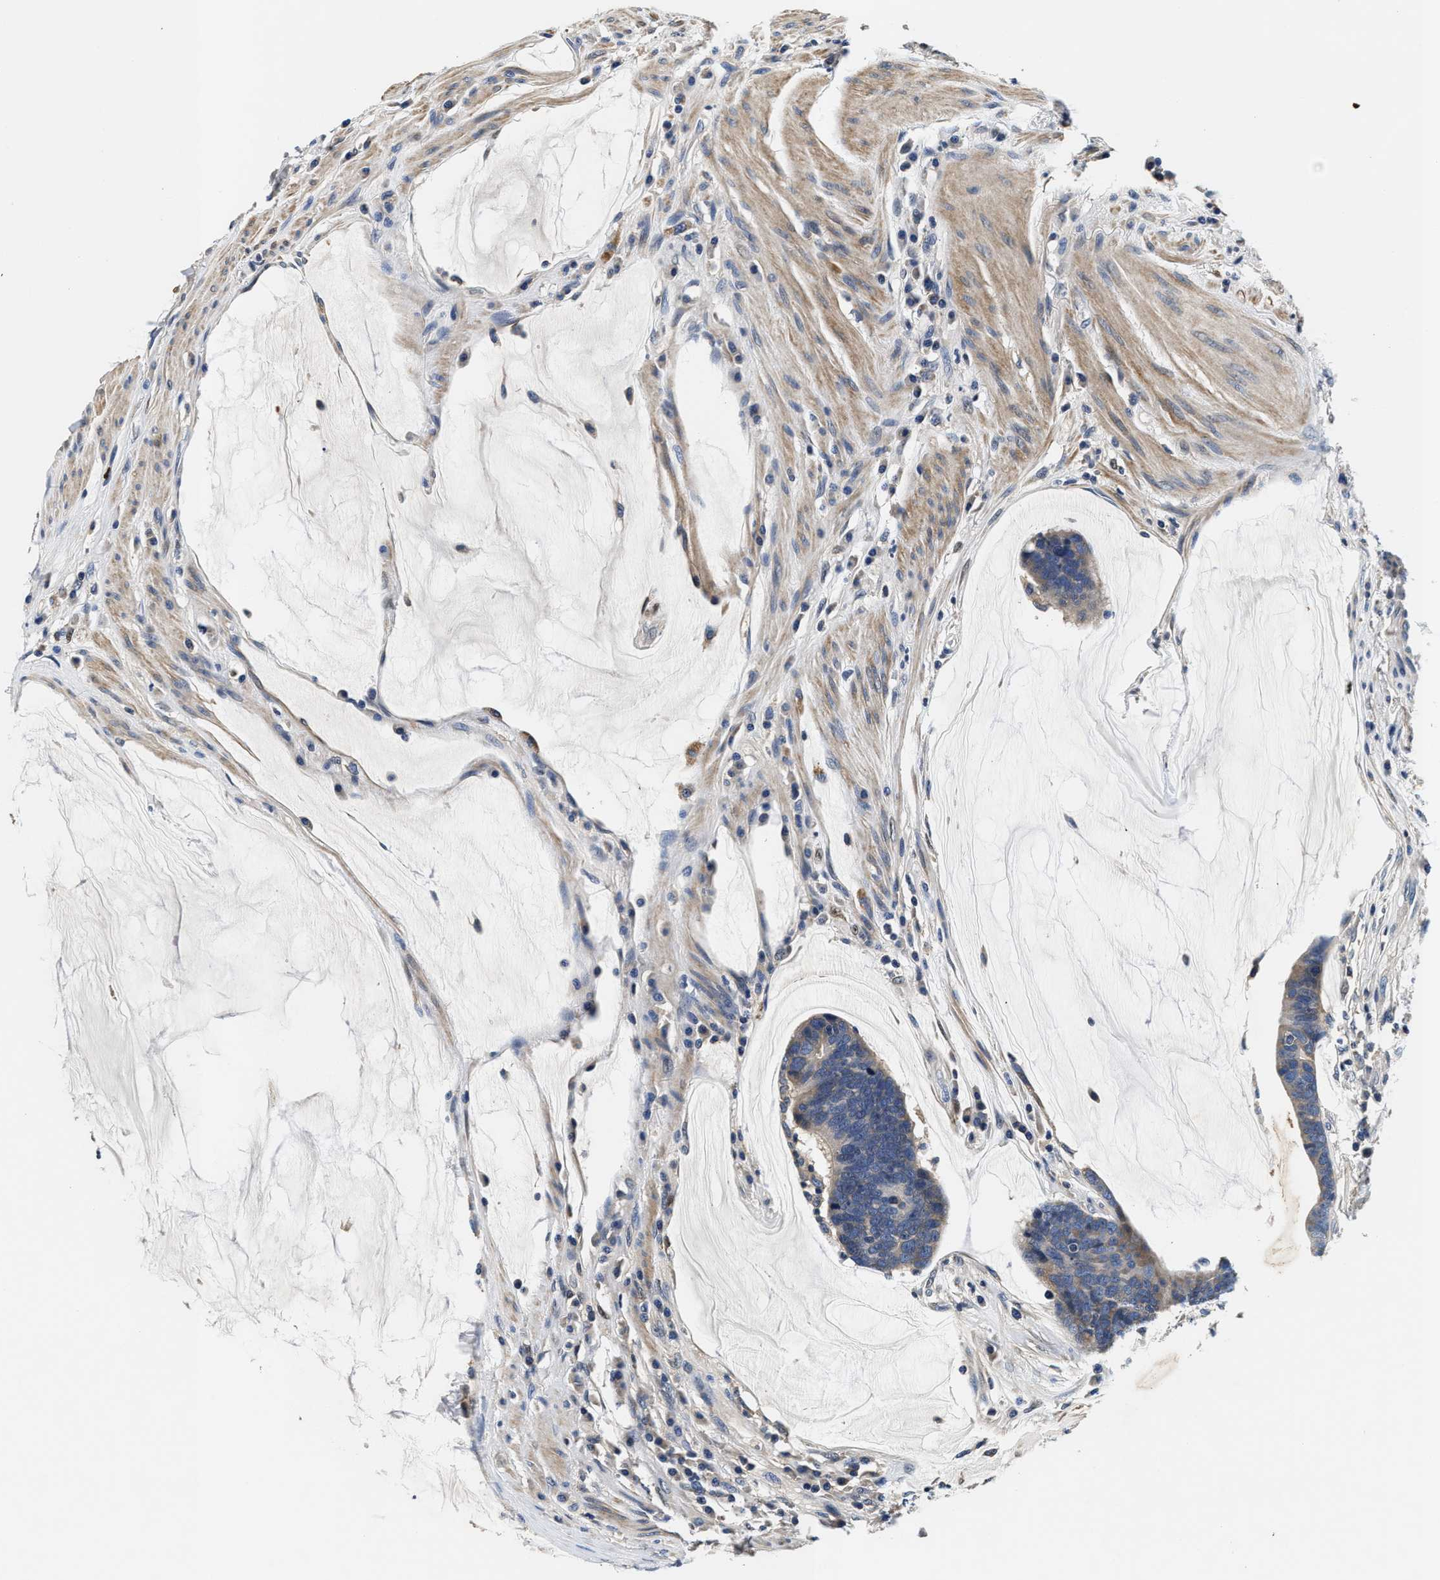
{"staining": {"intensity": "weak", "quantity": "<25%", "location": "cytoplasmic/membranous"}, "tissue": "colorectal cancer", "cell_type": "Tumor cells", "image_type": "cancer", "snomed": [{"axis": "morphology", "description": "Adenocarcinoma, NOS"}, {"axis": "topography", "description": "Rectum"}], "caption": "A micrograph of colorectal adenocarcinoma stained for a protein displays no brown staining in tumor cells. The staining is performed using DAB (3,3'-diaminobenzidine) brown chromogen with nuclei counter-stained in using hematoxylin.", "gene": "ANKIB1", "patient": {"sex": "female", "age": 89}}